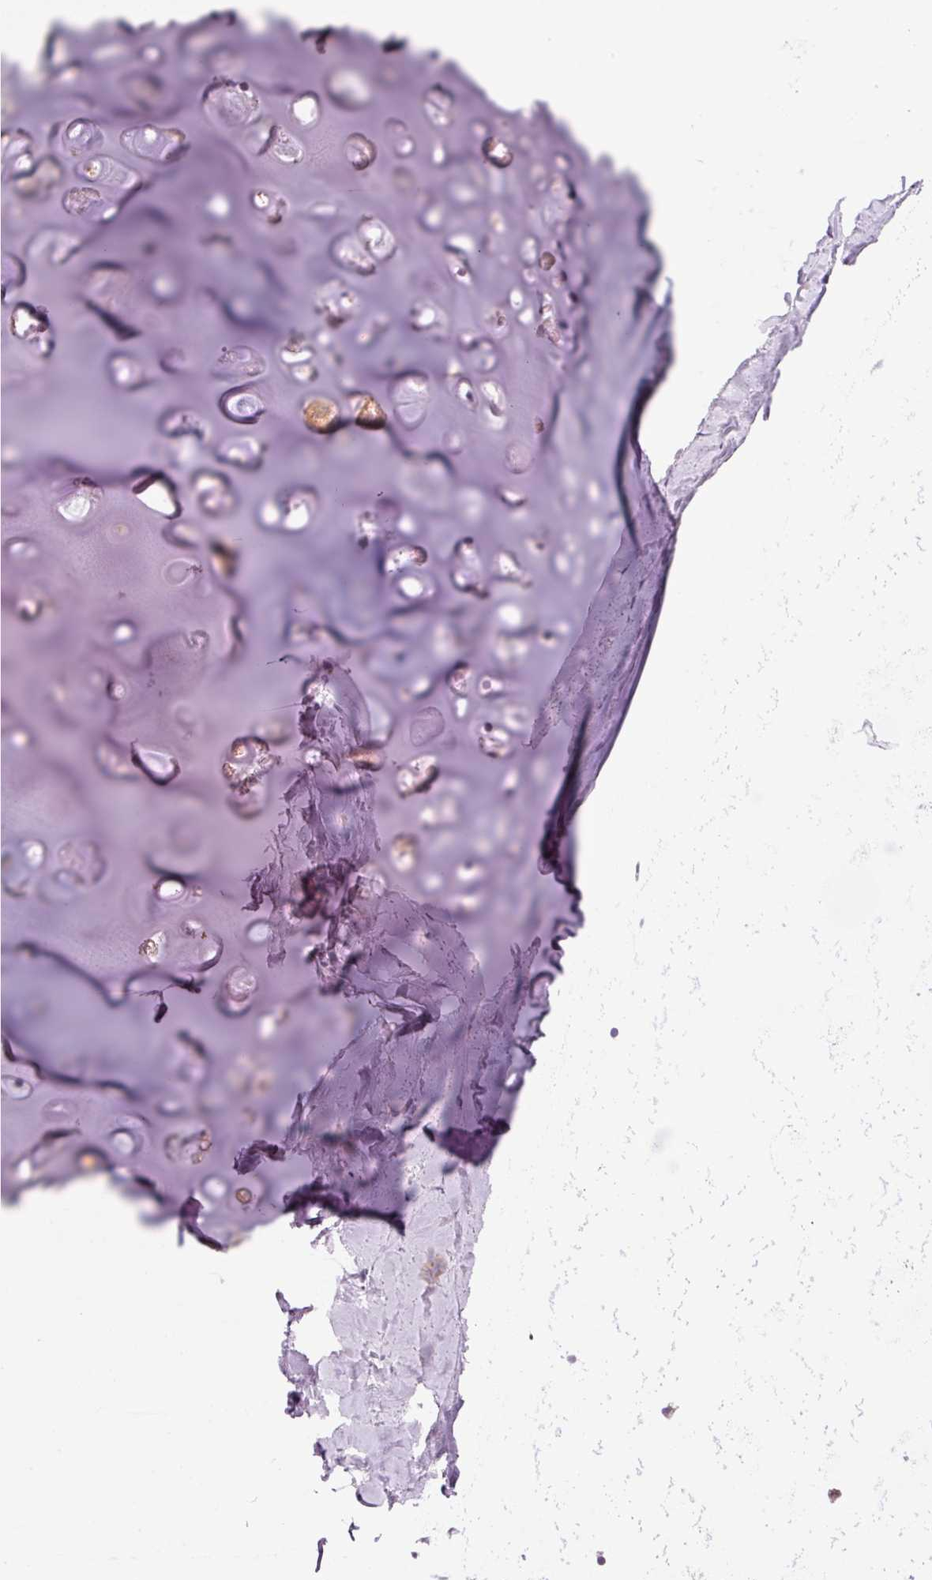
{"staining": {"intensity": "negative", "quantity": "none", "location": "none"}, "tissue": "adipose tissue", "cell_type": "Adipocytes", "image_type": "normal", "snomed": [{"axis": "morphology", "description": "Normal tissue, NOS"}, {"axis": "topography", "description": "Cartilage tissue"}, {"axis": "topography", "description": "Bronchus"}, {"axis": "topography", "description": "Peripheral nerve tissue"}], "caption": "Image shows no protein staining in adipocytes of benign adipose tissue. (Brightfield microscopy of DAB immunohistochemistry (IHC) at high magnification).", "gene": "TENT5C", "patient": {"sex": "female", "age": 59}}